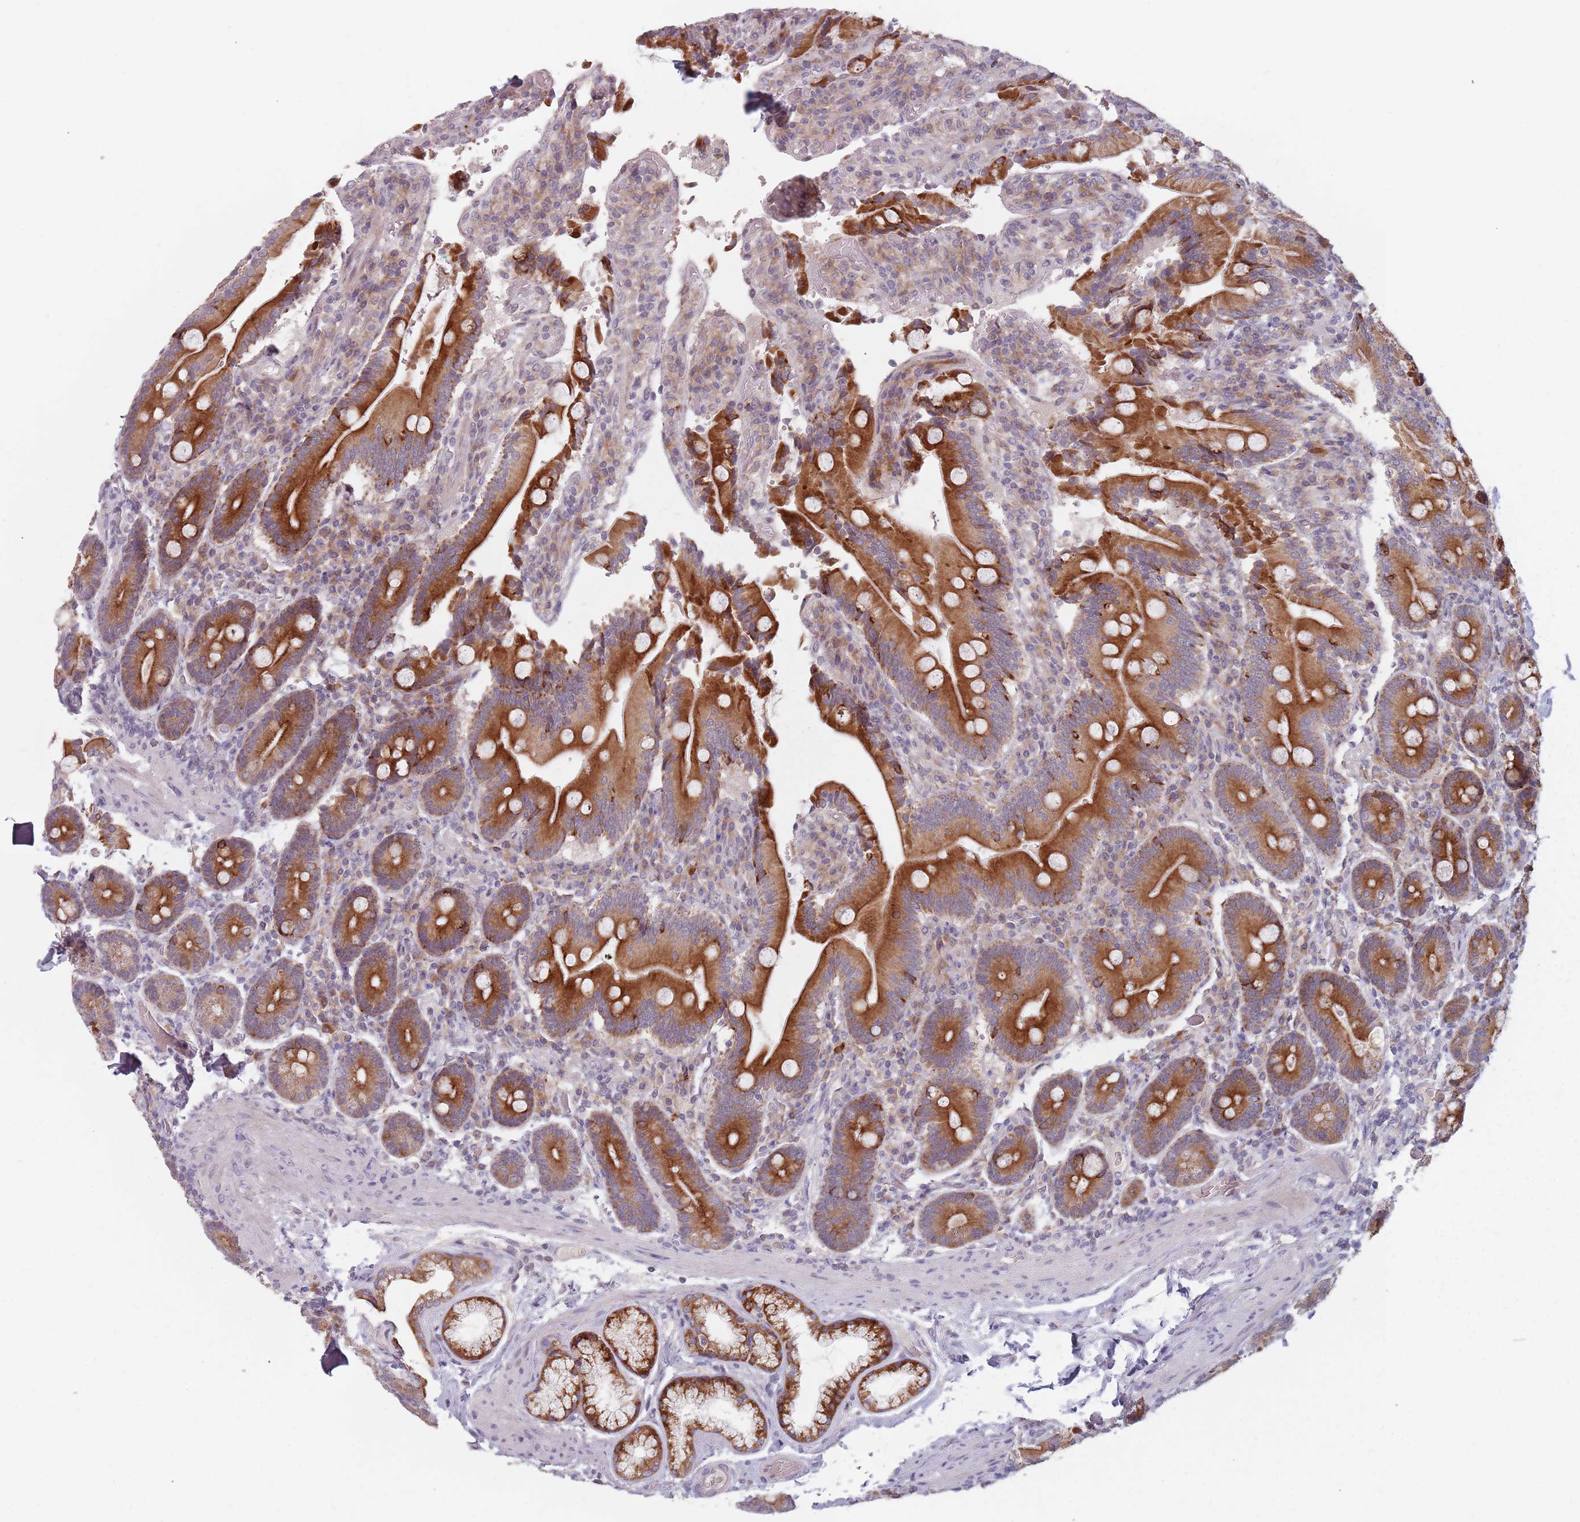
{"staining": {"intensity": "strong", "quantity": ">75%", "location": "cytoplasmic/membranous"}, "tissue": "duodenum", "cell_type": "Glandular cells", "image_type": "normal", "snomed": [{"axis": "morphology", "description": "Normal tissue, NOS"}, {"axis": "topography", "description": "Duodenum"}], "caption": "Brown immunohistochemical staining in unremarkable duodenum reveals strong cytoplasmic/membranous staining in about >75% of glandular cells.", "gene": "ADAL", "patient": {"sex": "female", "age": 62}}